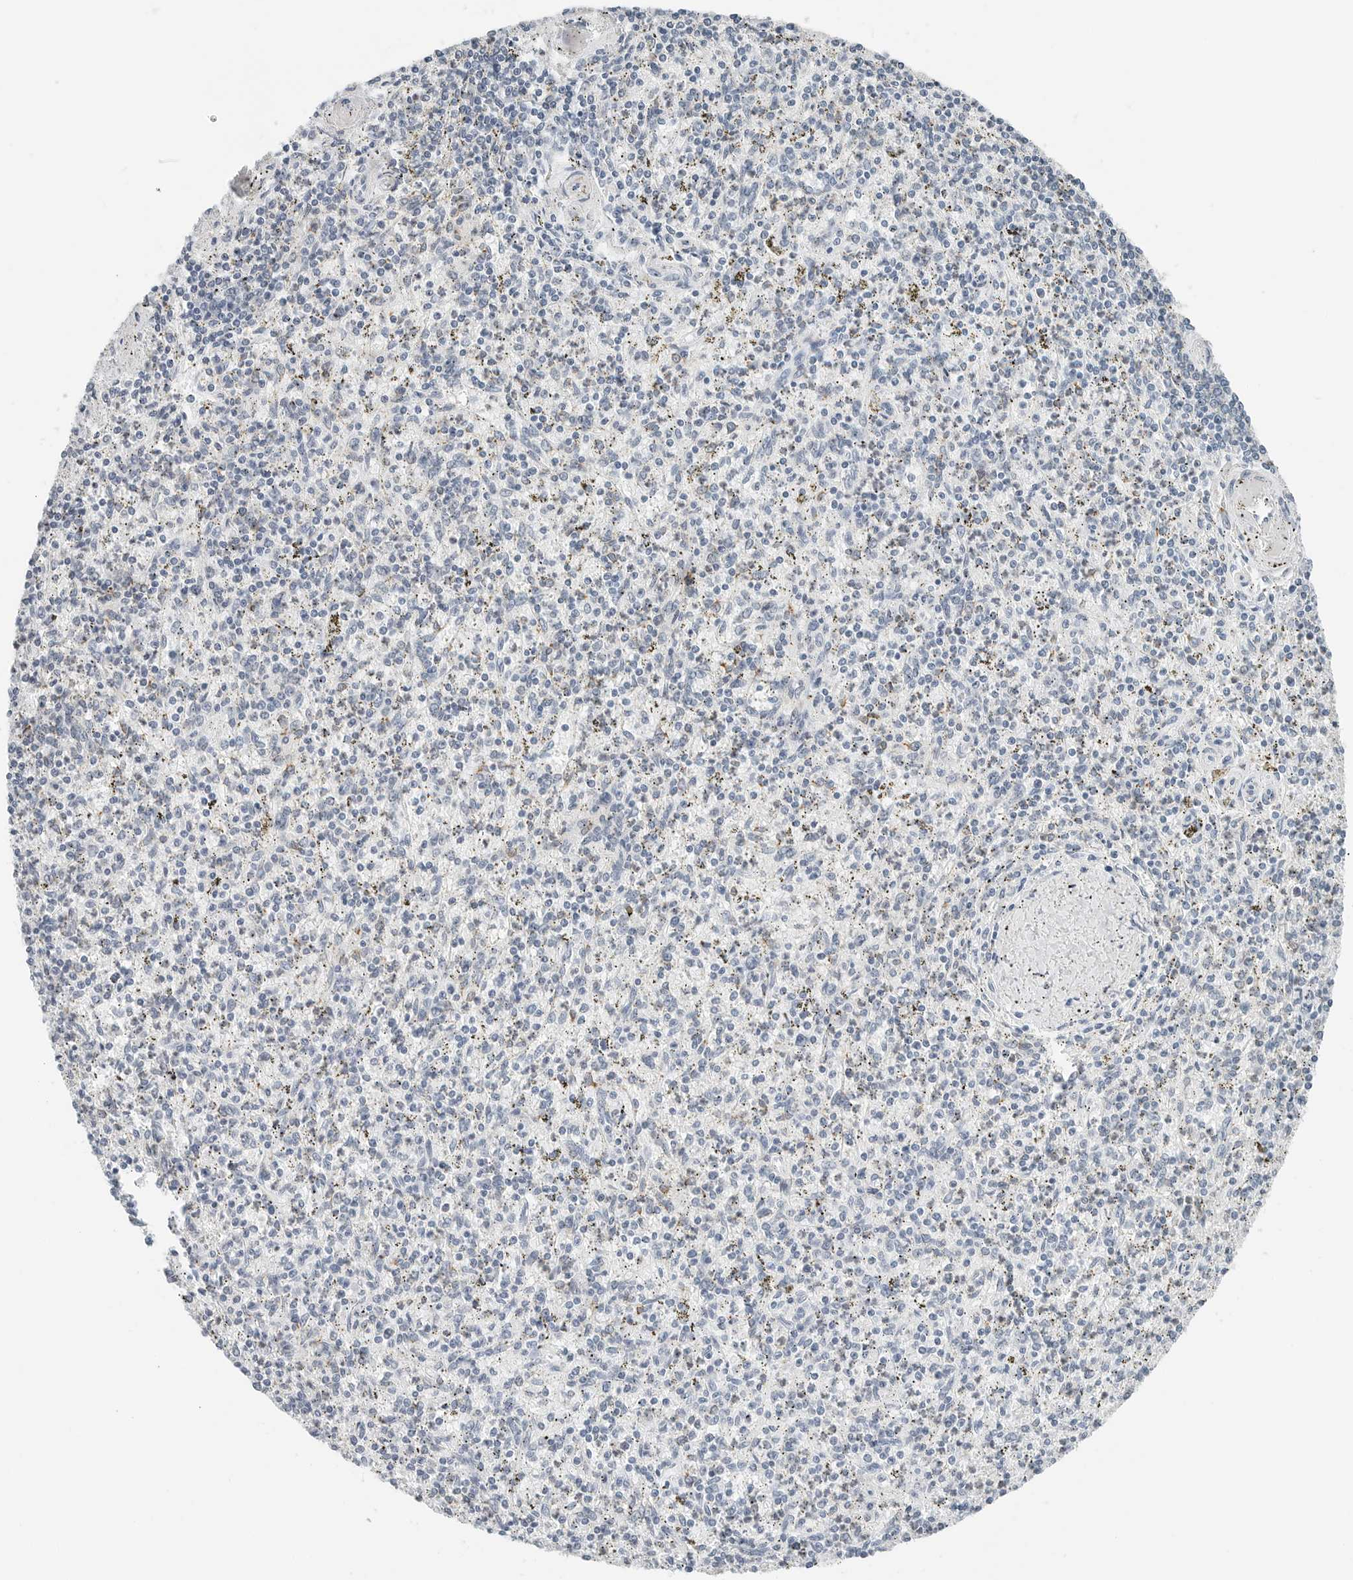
{"staining": {"intensity": "negative", "quantity": "none", "location": "none"}, "tissue": "spleen", "cell_type": "Cells in red pulp", "image_type": "normal", "snomed": [{"axis": "morphology", "description": "Normal tissue, NOS"}, {"axis": "topography", "description": "Spleen"}], "caption": "Immunohistochemistry (IHC) histopathology image of normal spleen: spleen stained with DAB reveals no significant protein positivity in cells in red pulp. (DAB (3,3'-diaminobenzidine) immunohistochemistry (IHC), high magnification).", "gene": "P4HA2", "patient": {"sex": "male", "age": 72}}